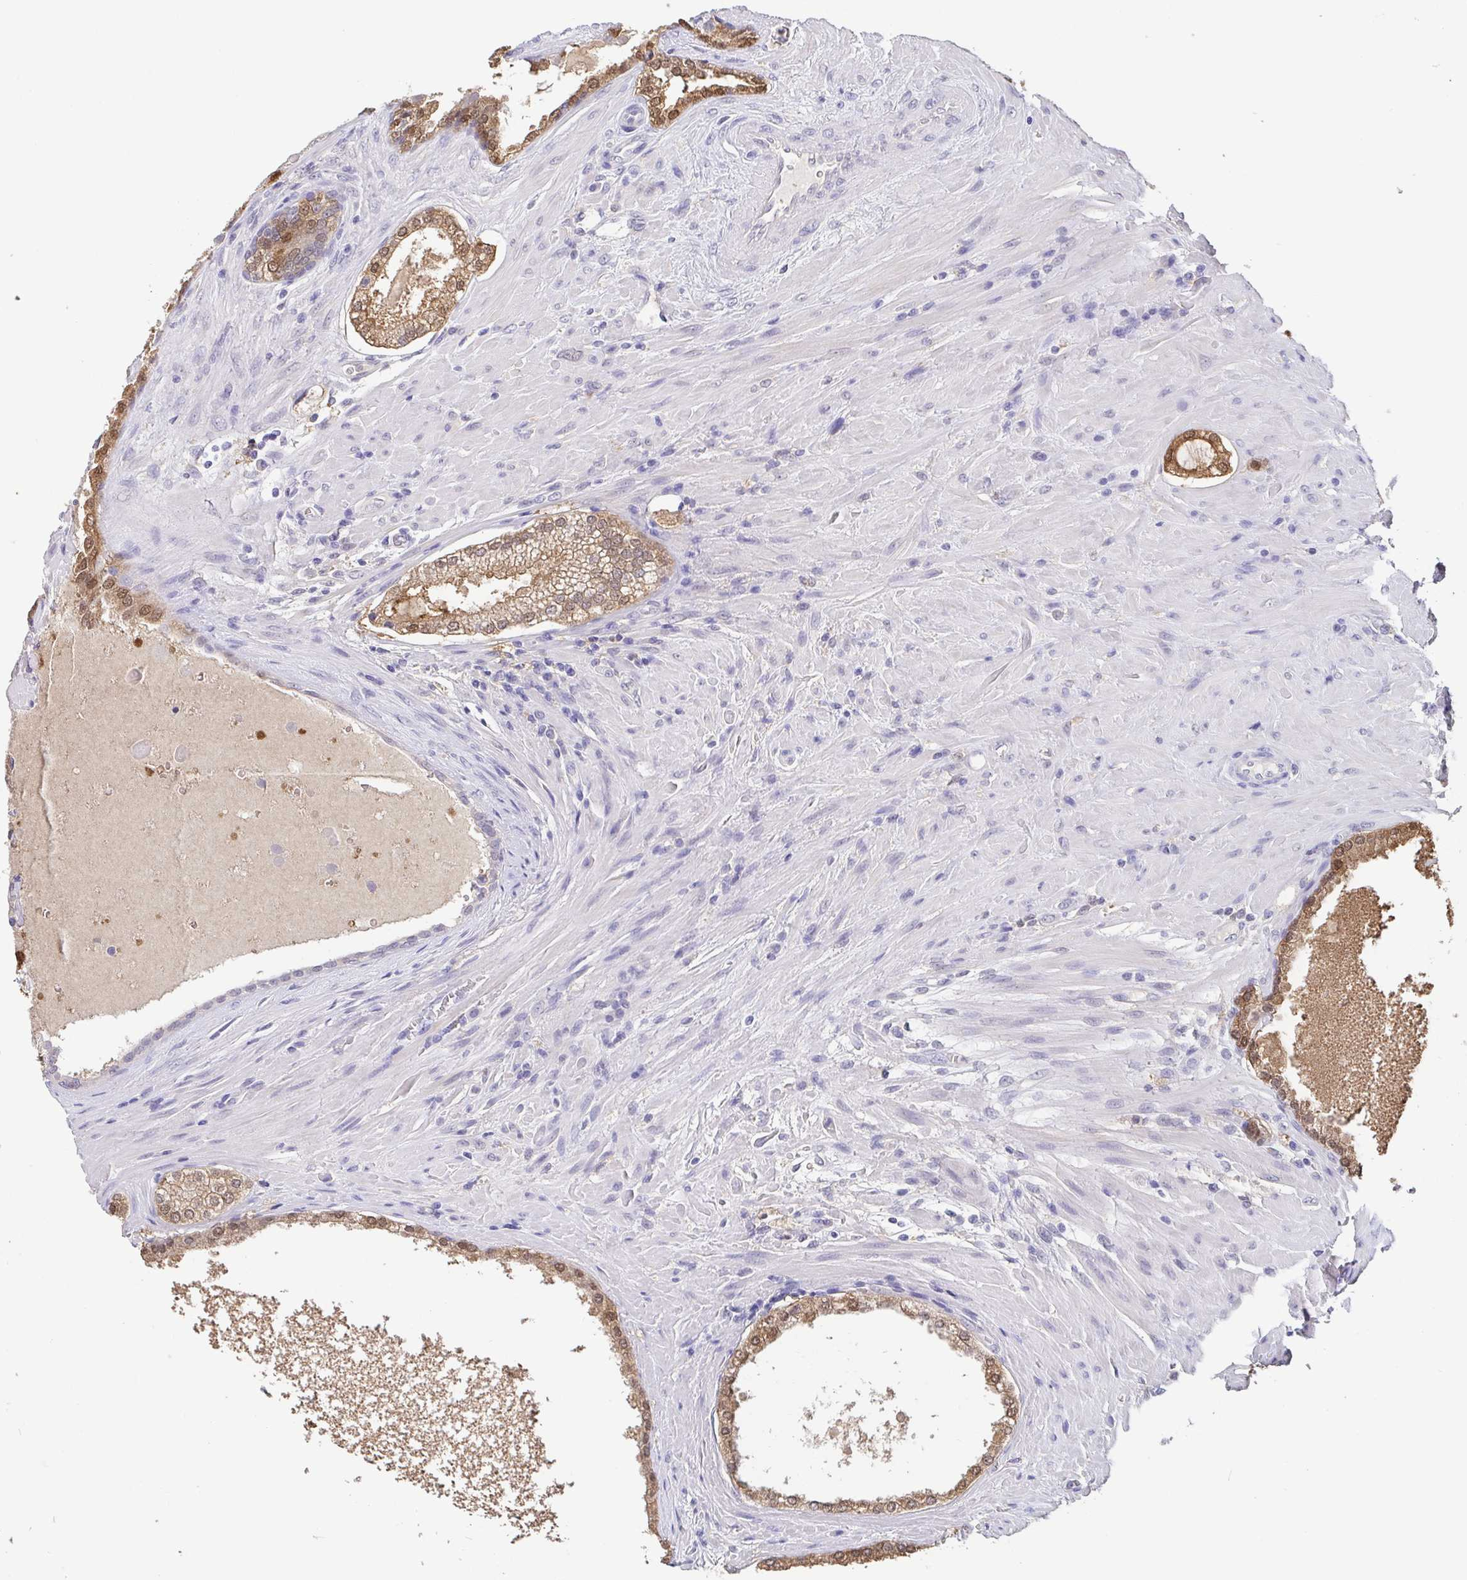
{"staining": {"intensity": "moderate", "quantity": ">75%", "location": "cytoplasmic/membranous,nuclear"}, "tissue": "prostate cancer", "cell_type": "Tumor cells", "image_type": "cancer", "snomed": [{"axis": "morphology", "description": "Adenocarcinoma, High grade"}, {"axis": "topography", "description": "Prostate"}], "caption": "Immunohistochemistry staining of prostate cancer, which reveals medium levels of moderate cytoplasmic/membranous and nuclear staining in about >75% of tumor cells indicating moderate cytoplasmic/membranous and nuclear protein staining. The staining was performed using DAB (brown) for protein detection and nuclei were counterstained in hematoxylin (blue).", "gene": "IDH1", "patient": {"sex": "male", "age": 73}}